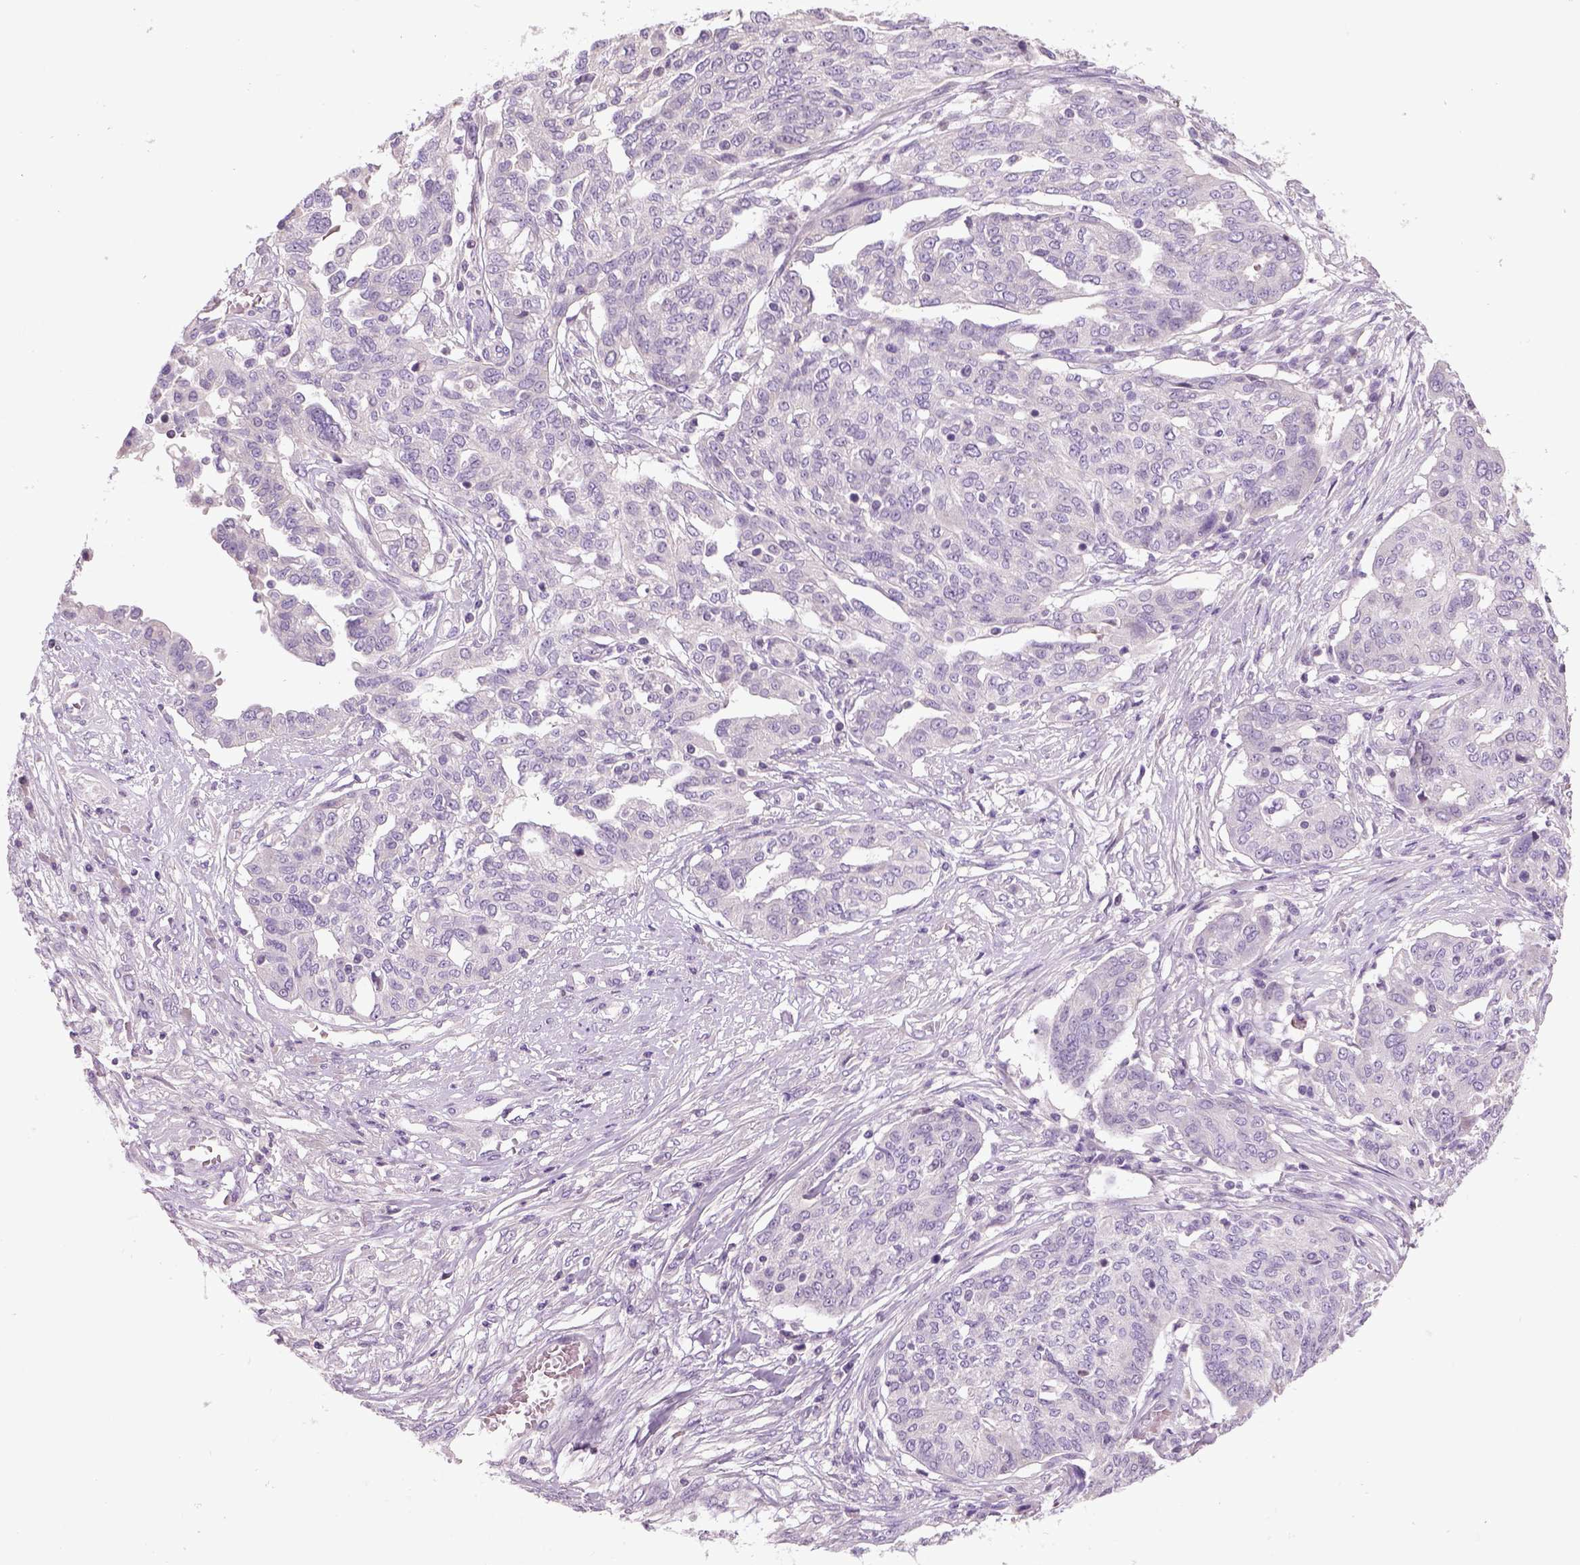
{"staining": {"intensity": "negative", "quantity": "none", "location": "none"}, "tissue": "ovarian cancer", "cell_type": "Tumor cells", "image_type": "cancer", "snomed": [{"axis": "morphology", "description": "Cystadenocarcinoma, serous, NOS"}, {"axis": "topography", "description": "Ovary"}], "caption": "Tumor cells are negative for brown protein staining in ovarian serous cystadenocarcinoma.", "gene": "NUDT6", "patient": {"sex": "female", "age": 67}}